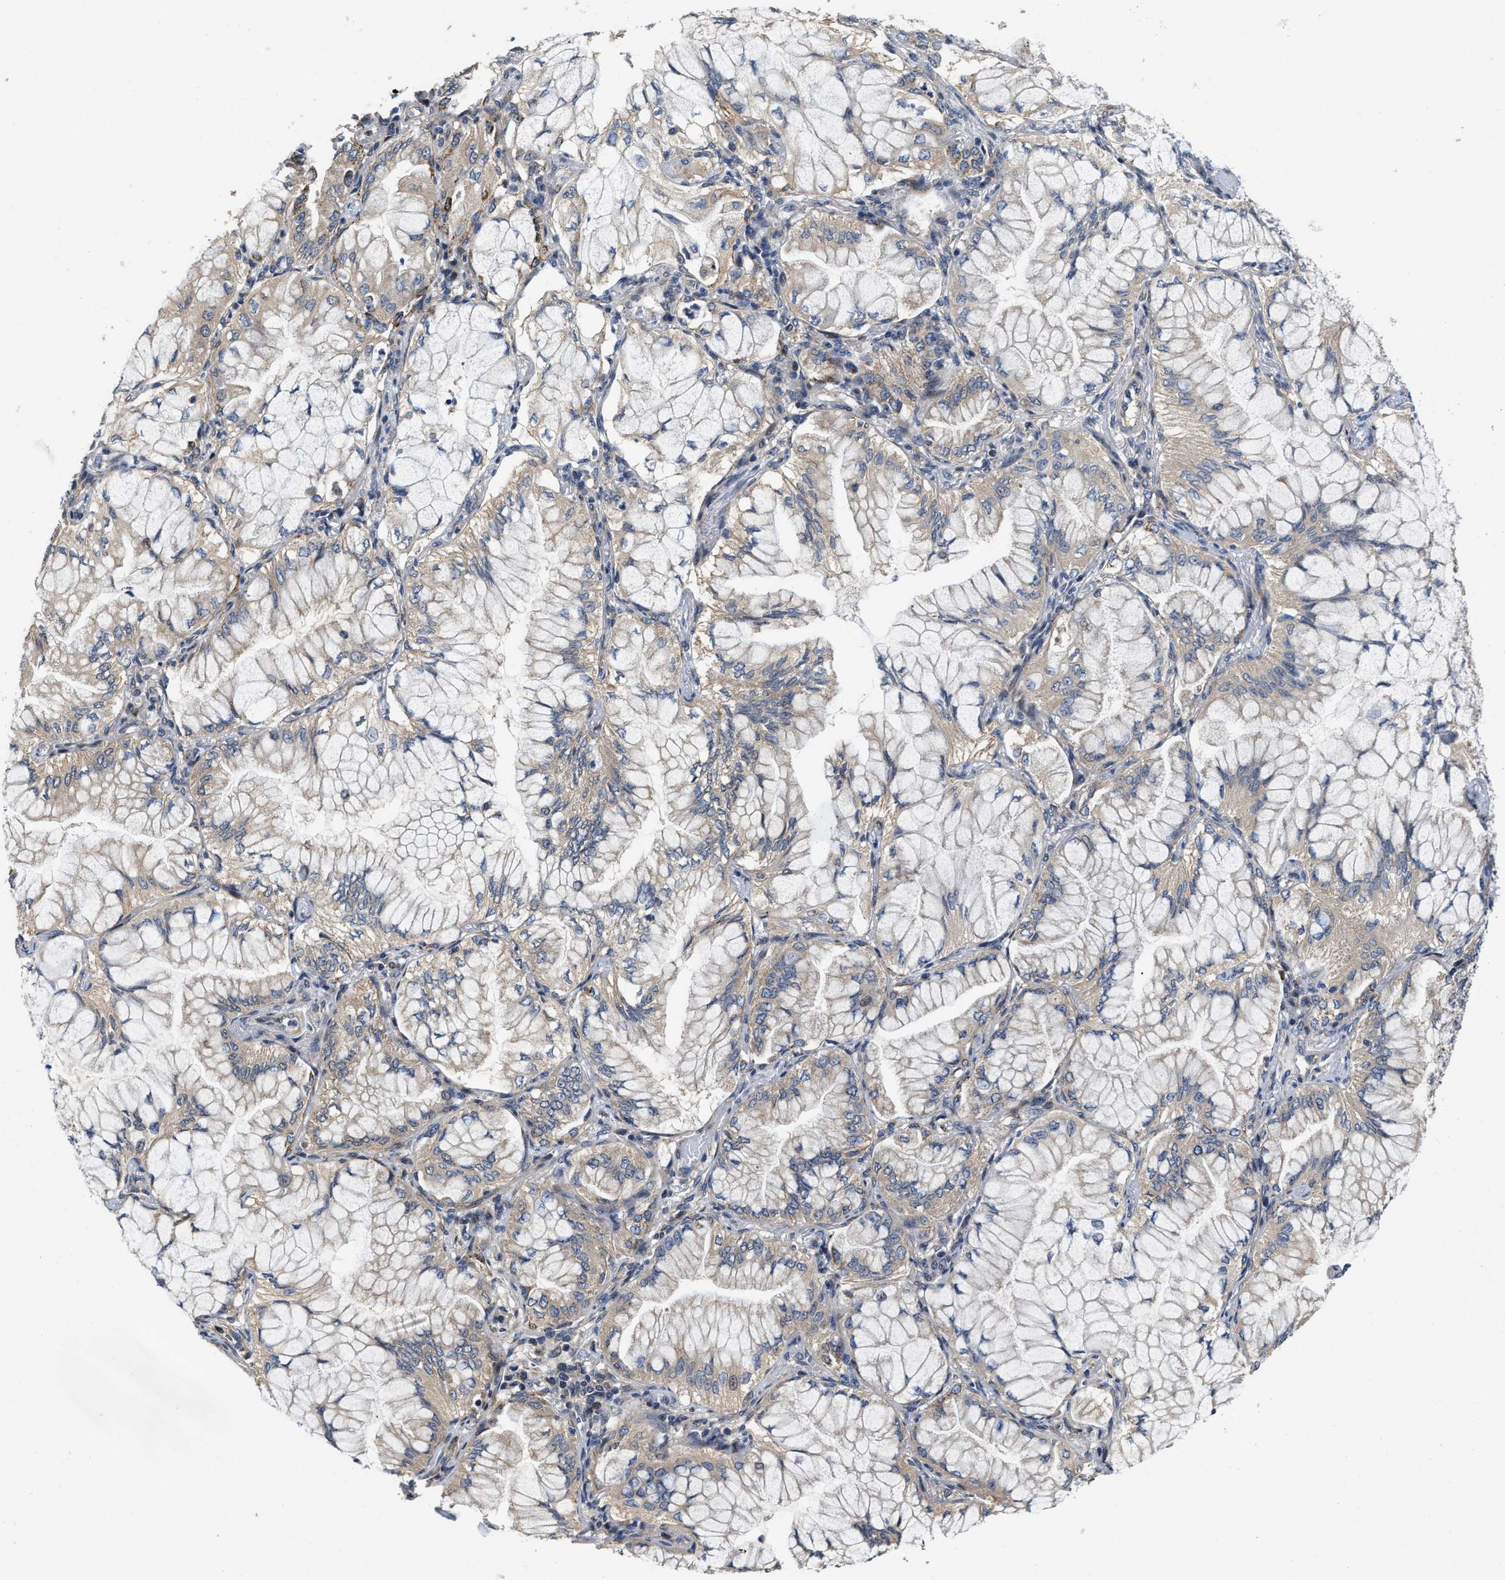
{"staining": {"intensity": "weak", "quantity": "25%-75%", "location": "cytoplasmic/membranous"}, "tissue": "lung cancer", "cell_type": "Tumor cells", "image_type": "cancer", "snomed": [{"axis": "morphology", "description": "Adenocarcinoma, NOS"}, {"axis": "topography", "description": "Lung"}], "caption": "IHC micrograph of neoplastic tissue: lung cancer stained using immunohistochemistry demonstrates low levels of weak protein expression localized specifically in the cytoplasmic/membranous of tumor cells, appearing as a cytoplasmic/membranous brown color.", "gene": "SCYL2", "patient": {"sex": "female", "age": 70}}